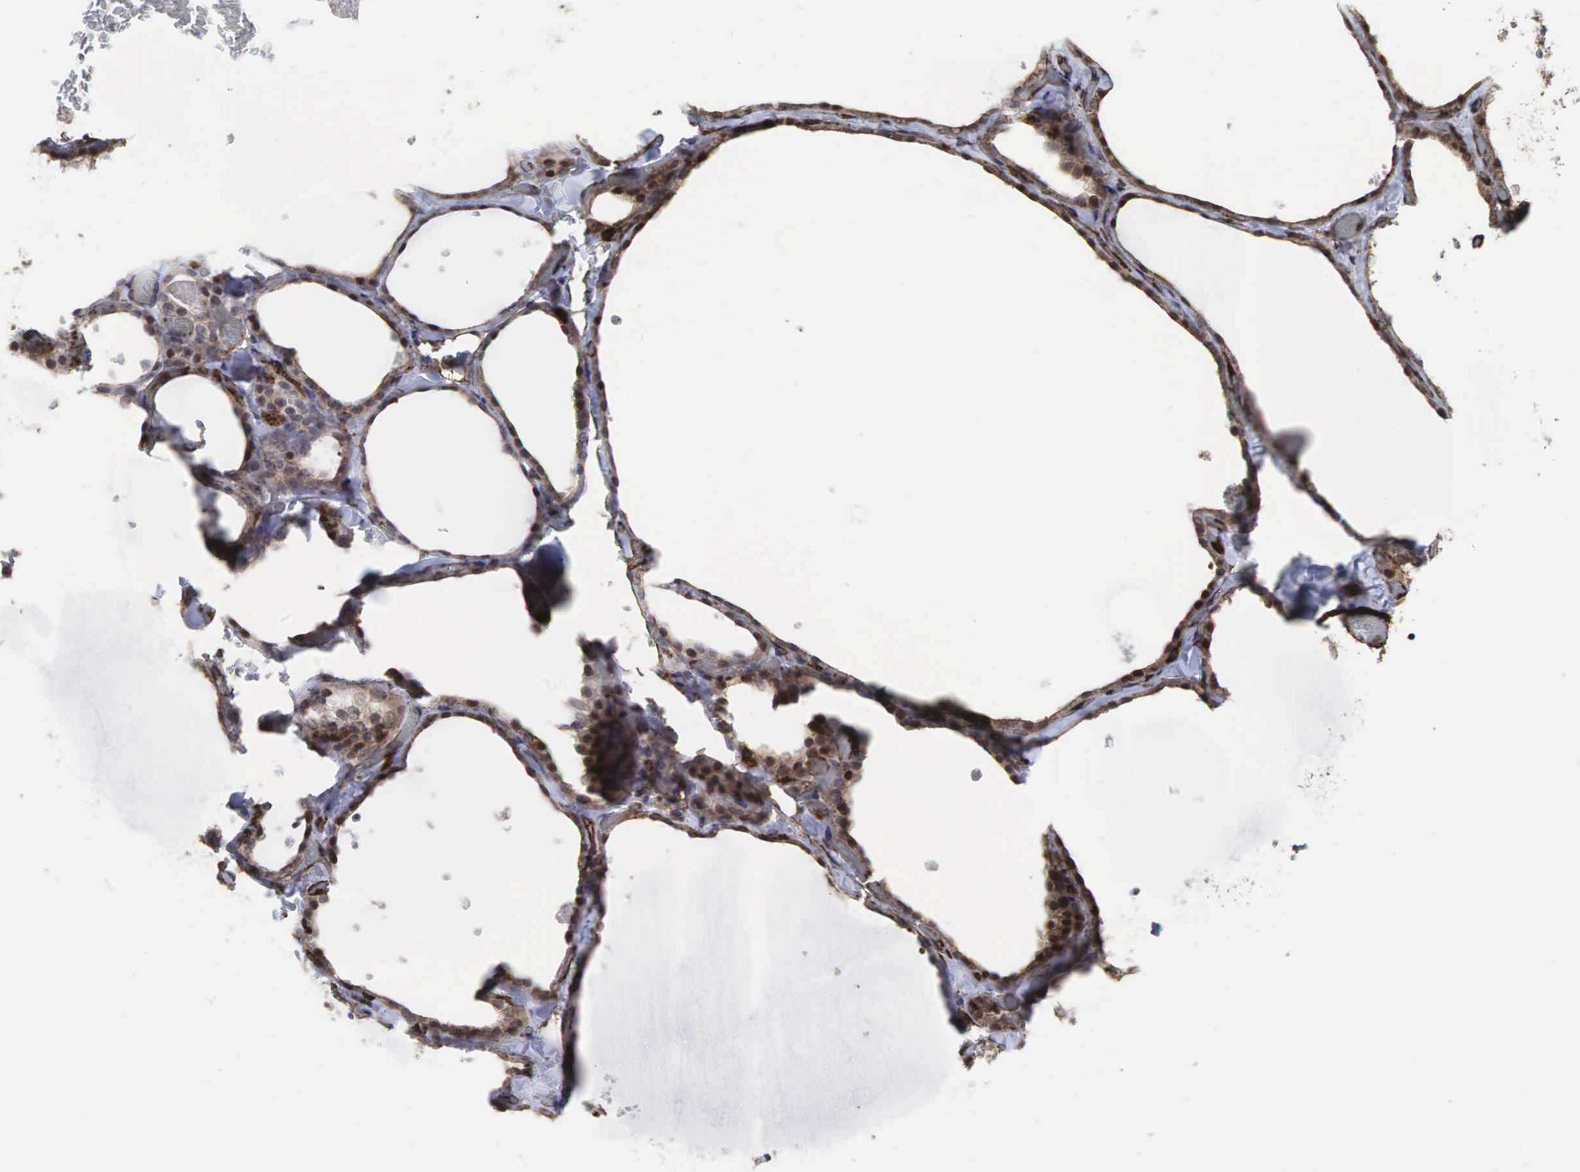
{"staining": {"intensity": "weak", "quantity": ">75%", "location": "cytoplasmic/membranous,nuclear"}, "tissue": "thyroid gland", "cell_type": "Glandular cells", "image_type": "normal", "snomed": [{"axis": "morphology", "description": "Normal tissue, NOS"}, {"axis": "topography", "description": "Thyroid gland"}], "caption": "Protein expression analysis of benign human thyroid gland reveals weak cytoplasmic/membranous,nuclear staining in about >75% of glandular cells.", "gene": "GPRASP1", "patient": {"sex": "male", "age": 34}}